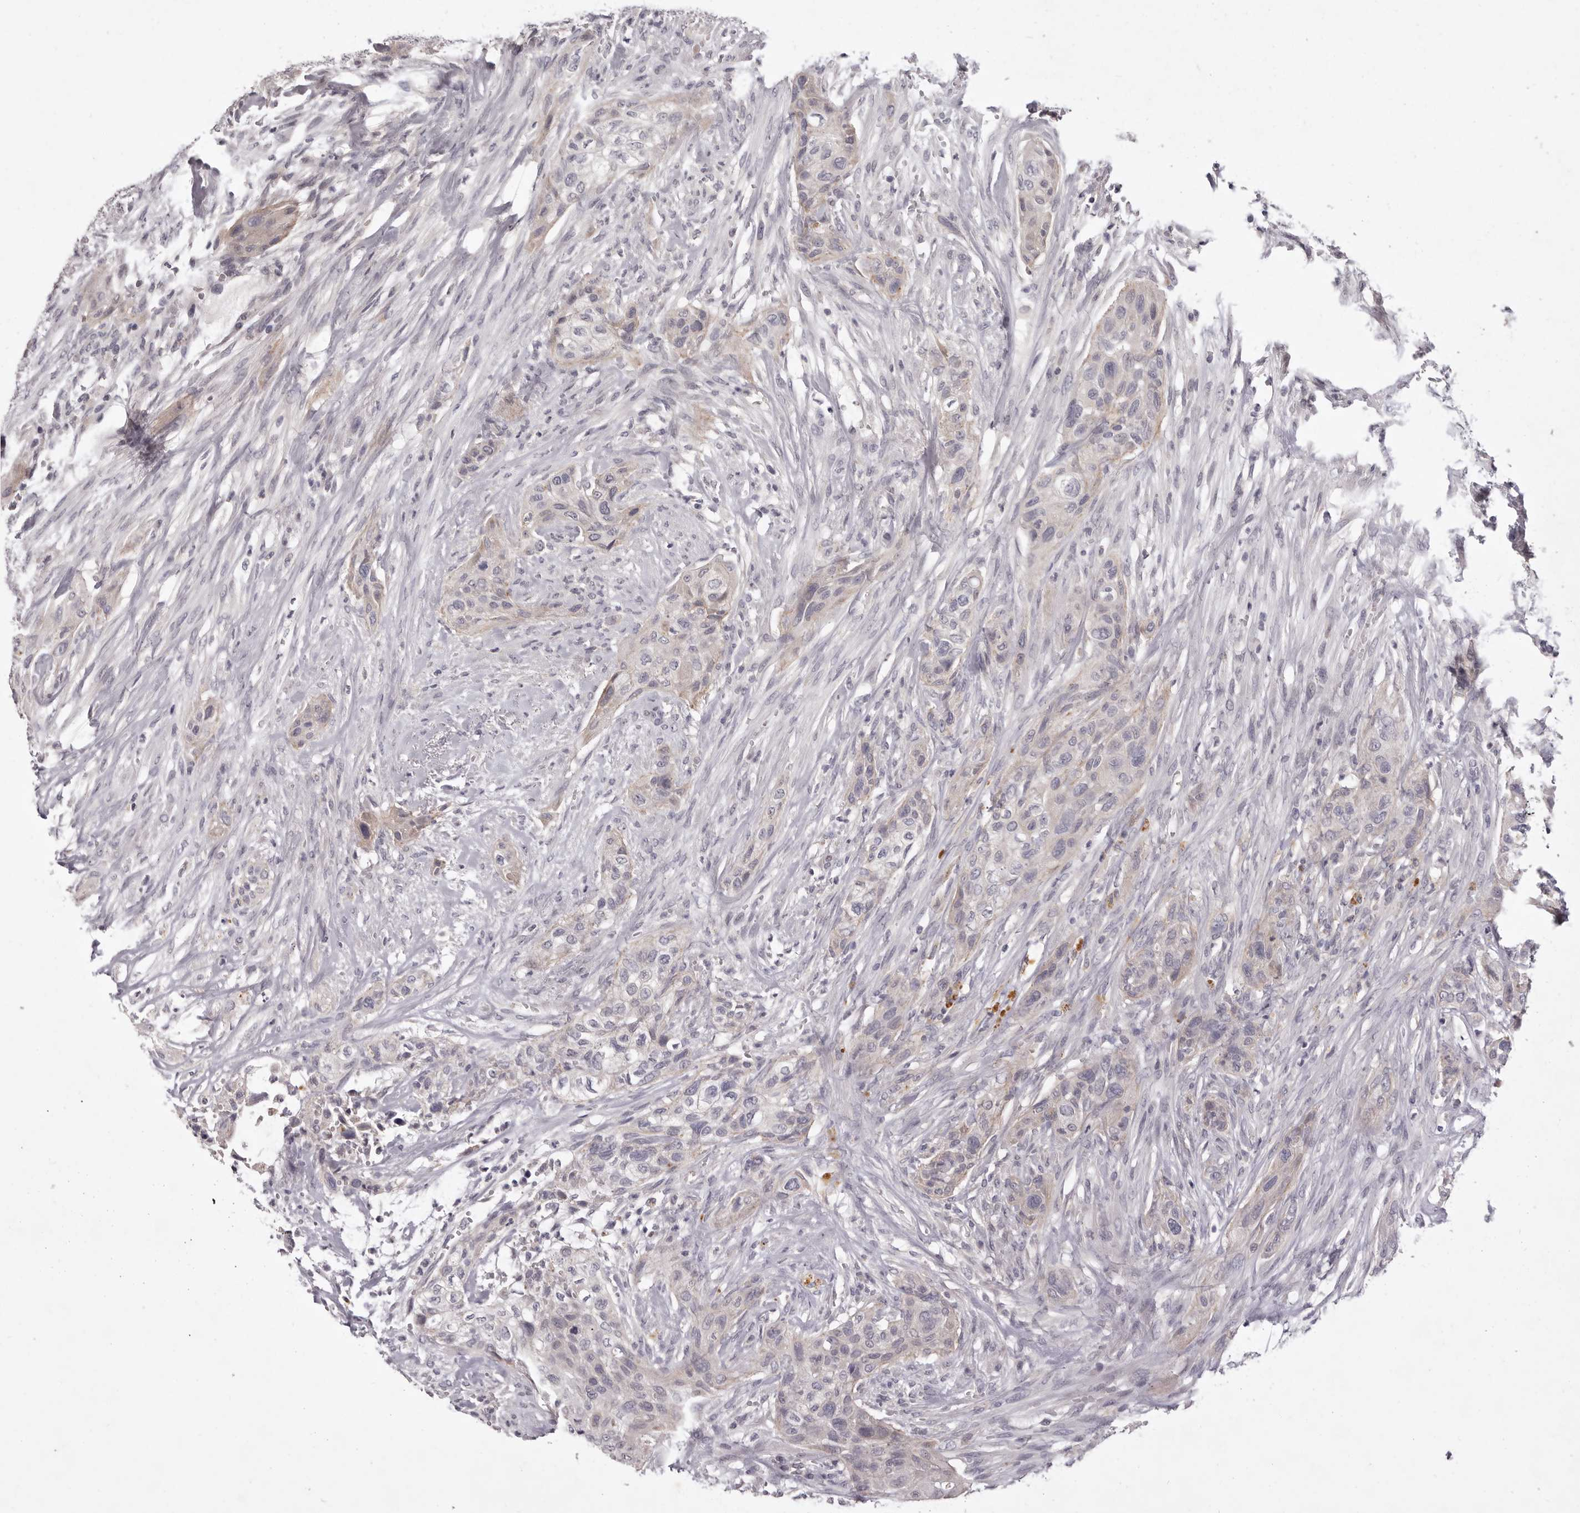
{"staining": {"intensity": "negative", "quantity": "none", "location": "none"}, "tissue": "urothelial cancer", "cell_type": "Tumor cells", "image_type": "cancer", "snomed": [{"axis": "morphology", "description": "Urothelial carcinoma, High grade"}, {"axis": "topography", "description": "Urinary bladder"}], "caption": "Immunohistochemistry of urothelial carcinoma (high-grade) demonstrates no positivity in tumor cells. (Stains: DAB IHC with hematoxylin counter stain, Microscopy: brightfield microscopy at high magnification).", "gene": "GARNL3", "patient": {"sex": "male", "age": 35}}